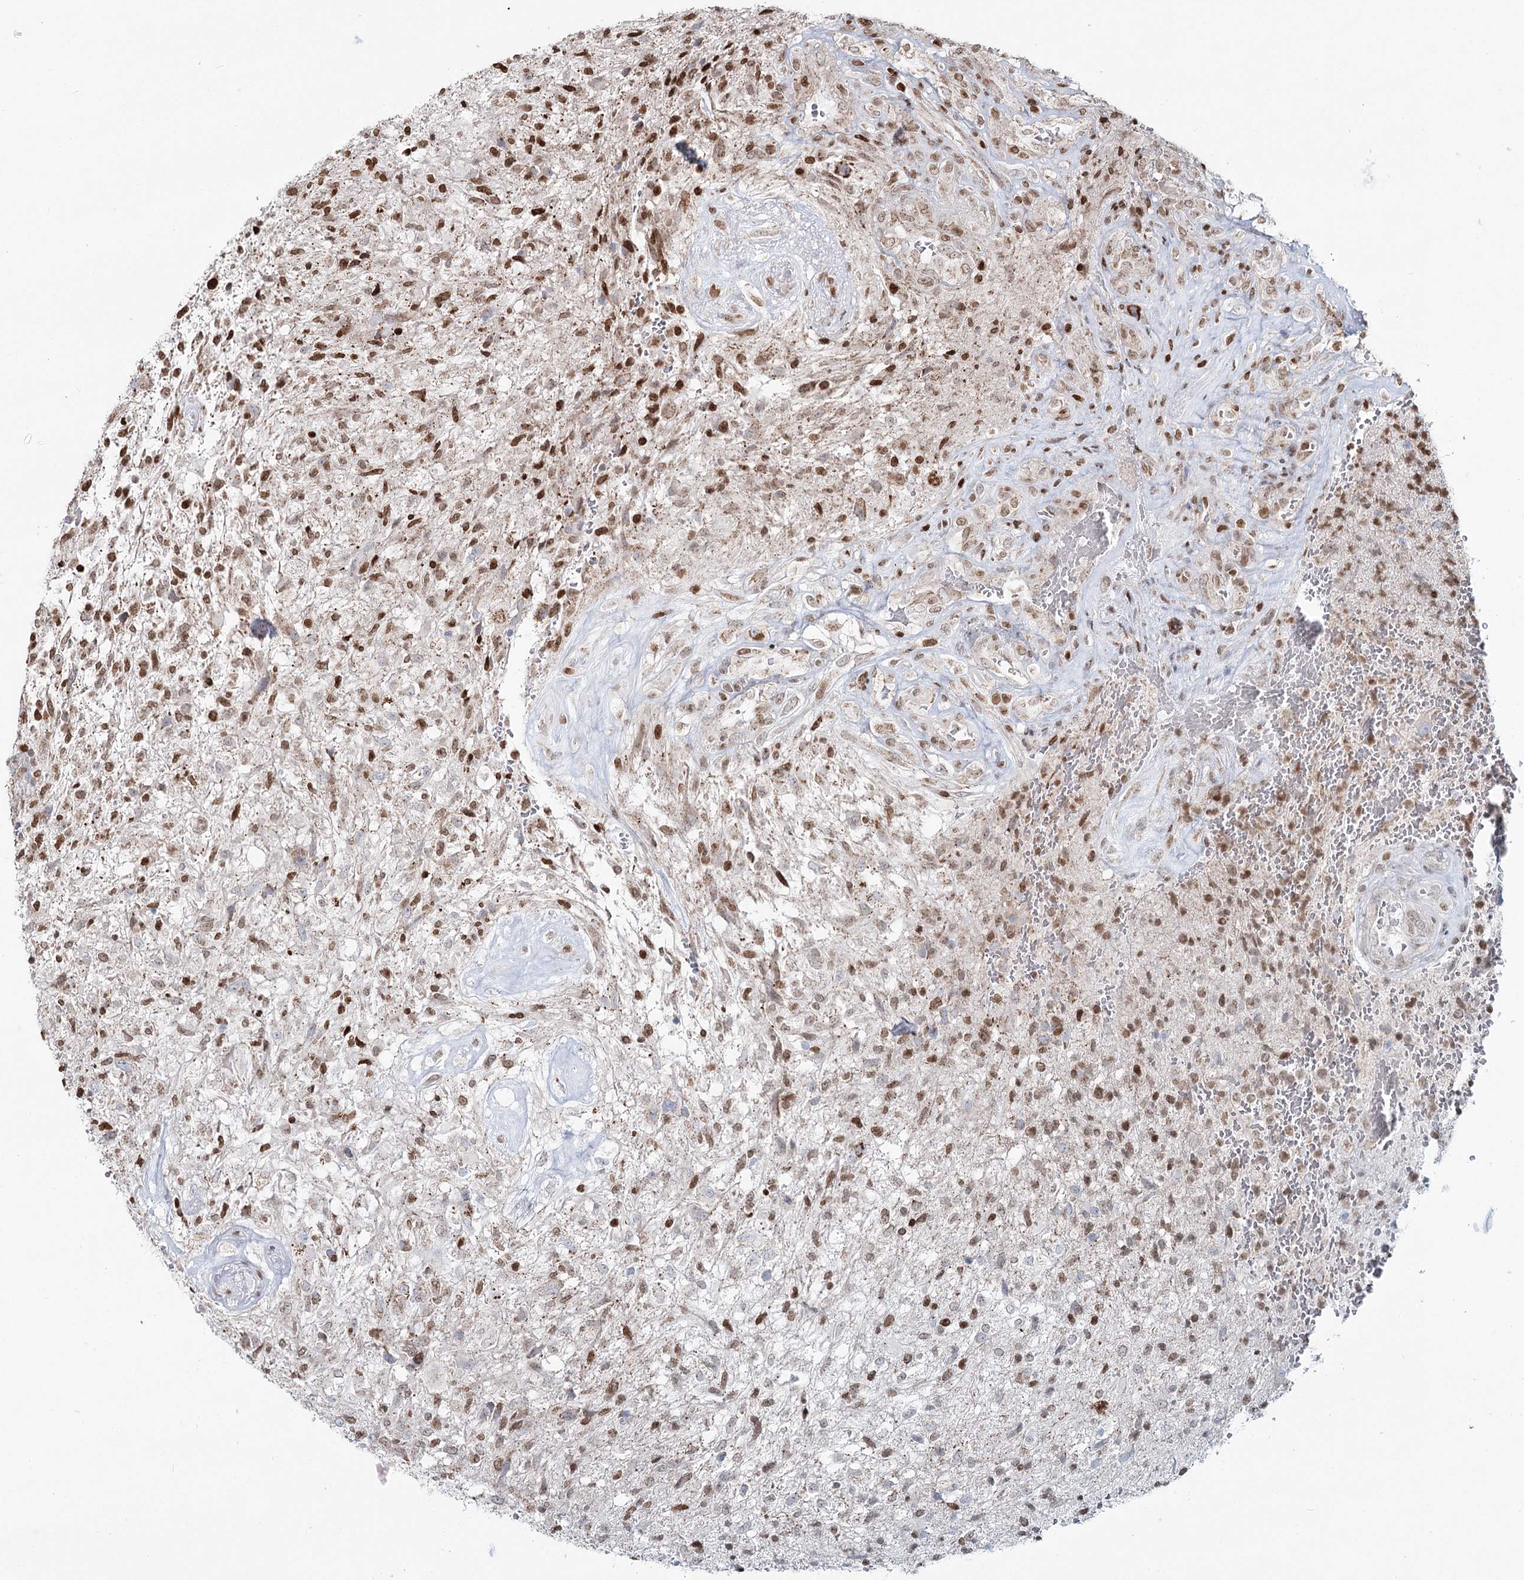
{"staining": {"intensity": "moderate", "quantity": ">75%", "location": "nuclear"}, "tissue": "glioma", "cell_type": "Tumor cells", "image_type": "cancer", "snomed": [{"axis": "morphology", "description": "Glioma, malignant, High grade"}, {"axis": "topography", "description": "Brain"}], "caption": "An image of glioma stained for a protein reveals moderate nuclear brown staining in tumor cells.", "gene": "PDHX", "patient": {"sex": "male", "age": 56}}